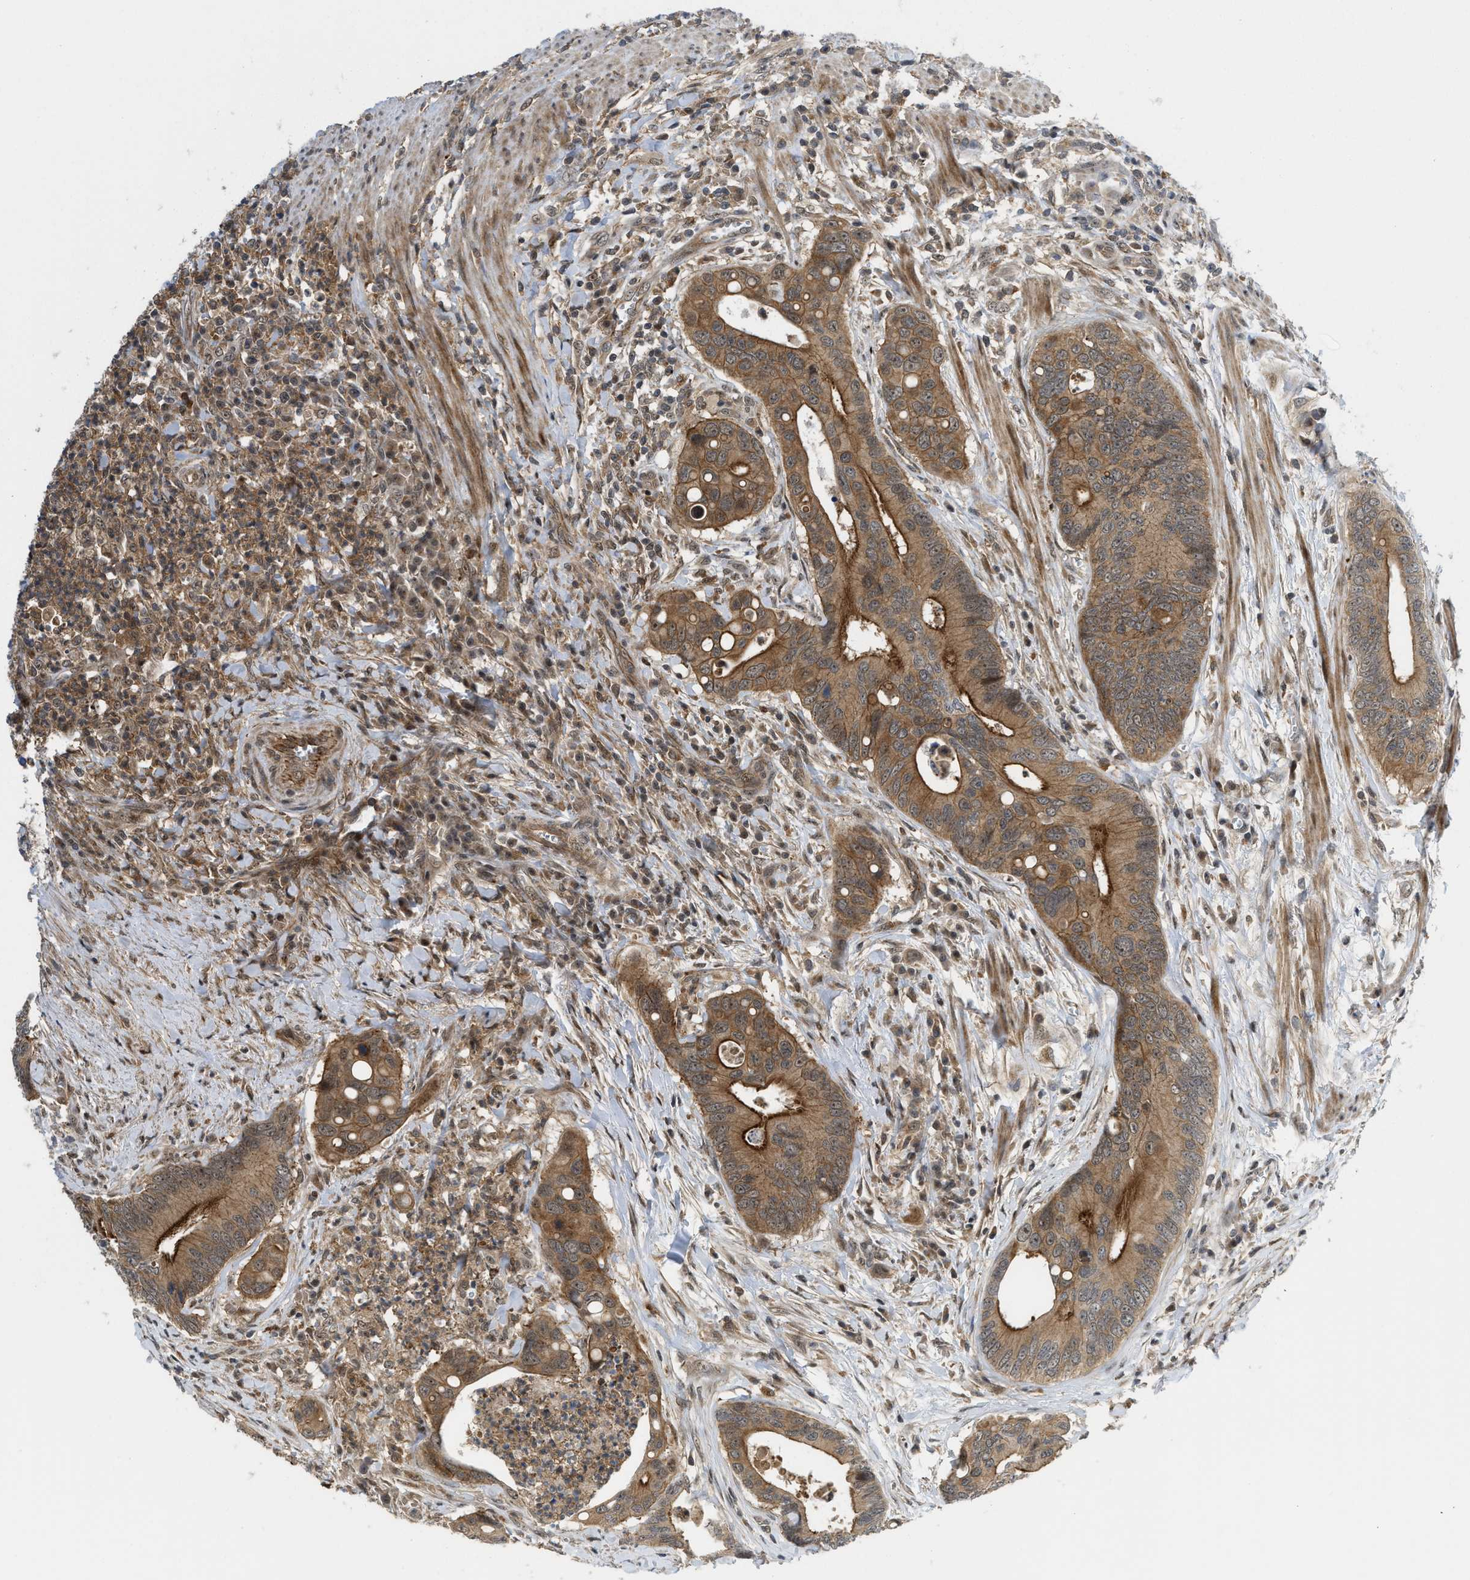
{"staining": {"intensity": "moderate", "quantity": ">75%", "location": "cytoplasmic/membranous"}, "tissue": "colorectal cancer", "cell_type": "Tumor cells", "image_type": "cancer", "snomed": [{"axis": "morphology", "description": "Inflammation, NOS"}, {"axis": "morphology", "description": "Adenocarcinoma, NOS"}, {"axis": "topography", "description": "Colon"}], "caption": "Moderate cytoplasmic/membranous expression for a protein is seen in approximately >75% of tumor cells of colorectal adenocarcinoma using IHC.", "gene": "DNAJC28", "patient": {"sex": "male", "age": 72}}